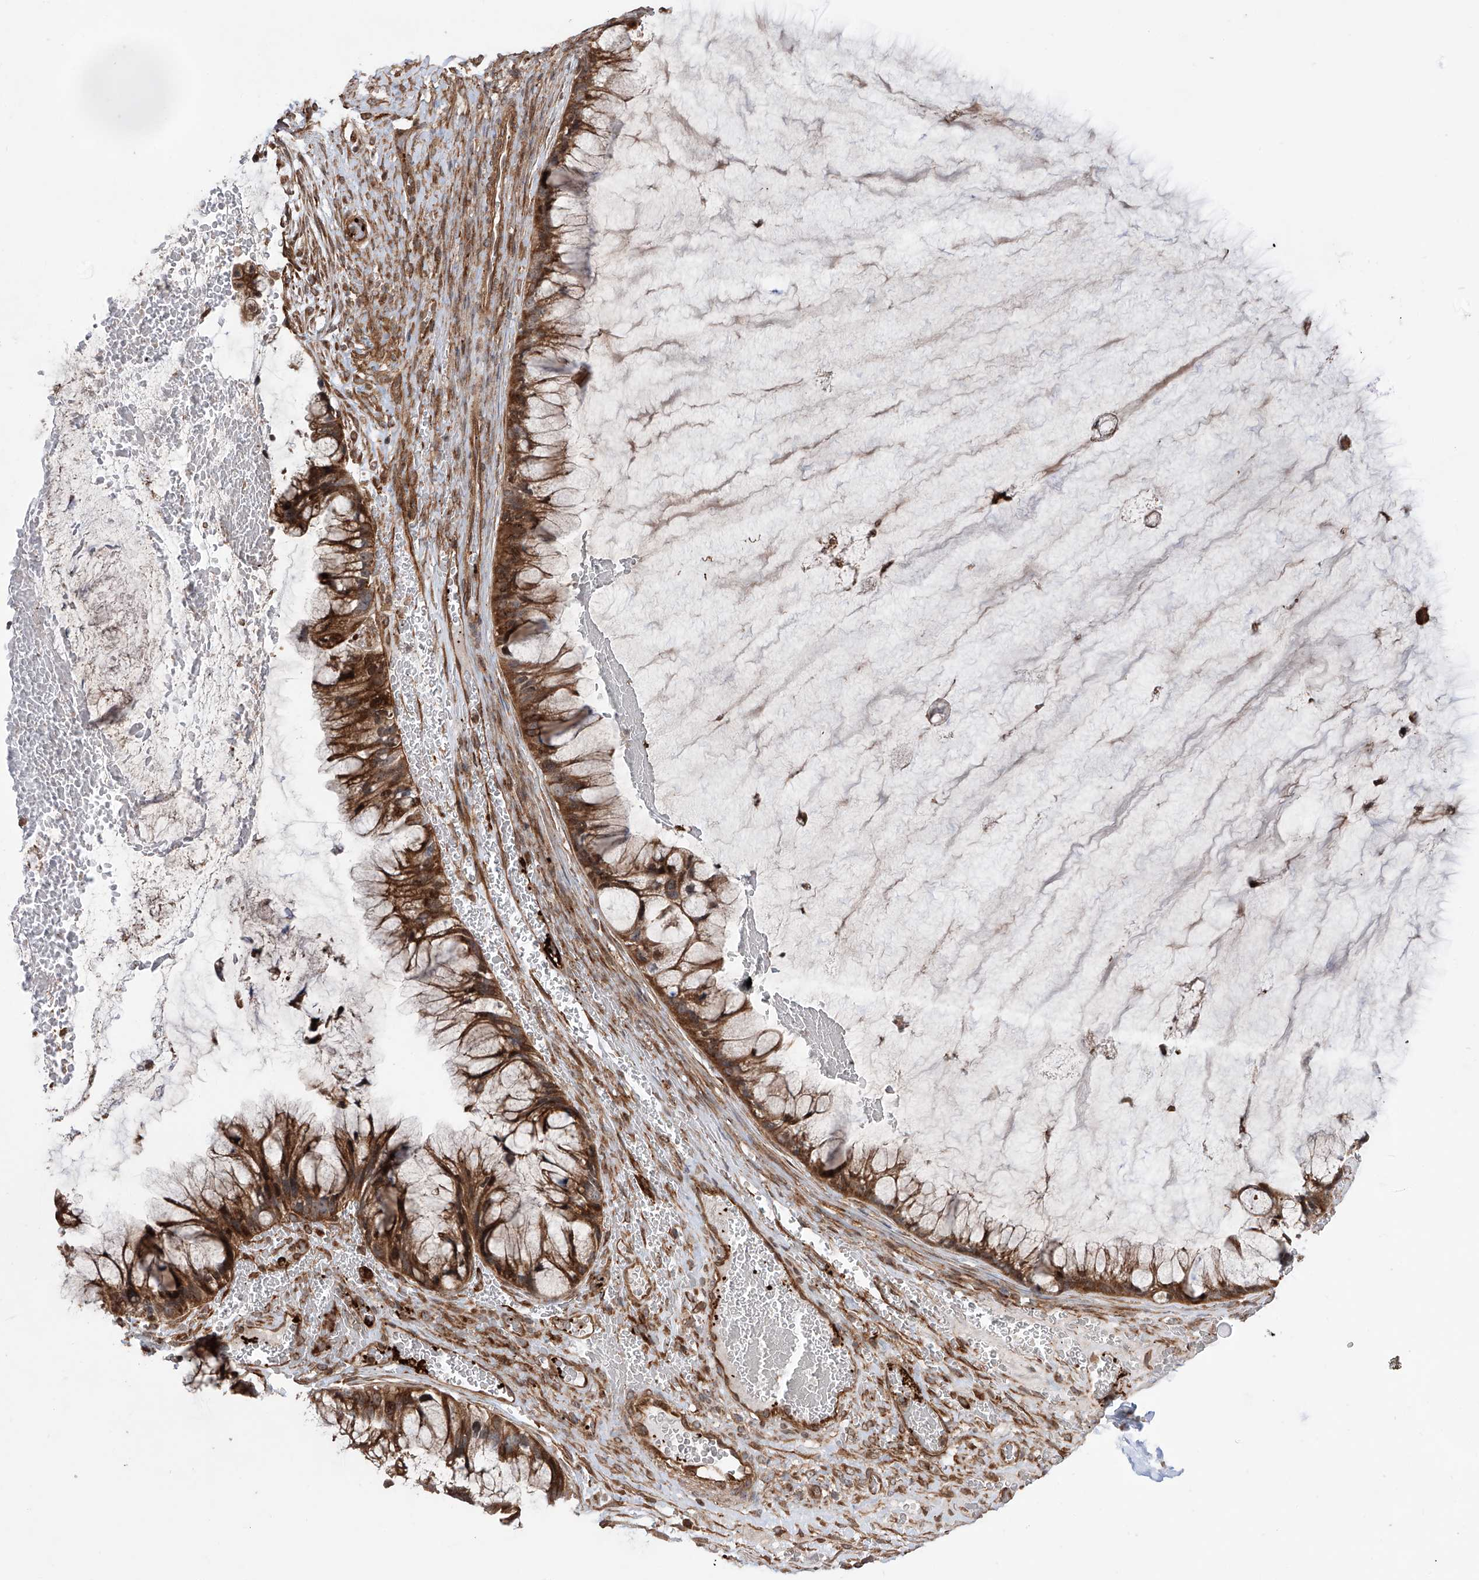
{"staining": {"intensity": "strong", "quantity": ">75%", "location": "cytoplasmic/membranous"}, "tissue": "ovarian cancer", "cell_type": "Tumor cells", "image_type": "cancer", "snomed": [{"axis": "morphology", "description": "Cystadenocarcinoma, mucinous, NOS"}, {"axis": "topography", "description": "Ovary"}], "caption": "Protein expression analysis of ovarian mucinous cystadenocarcinoma reveals strong cytoplasmic/membranous expression in about >75% of tumor cells.", "gene": "APAF1", "patient": {"sex": "female", "age": 37}}